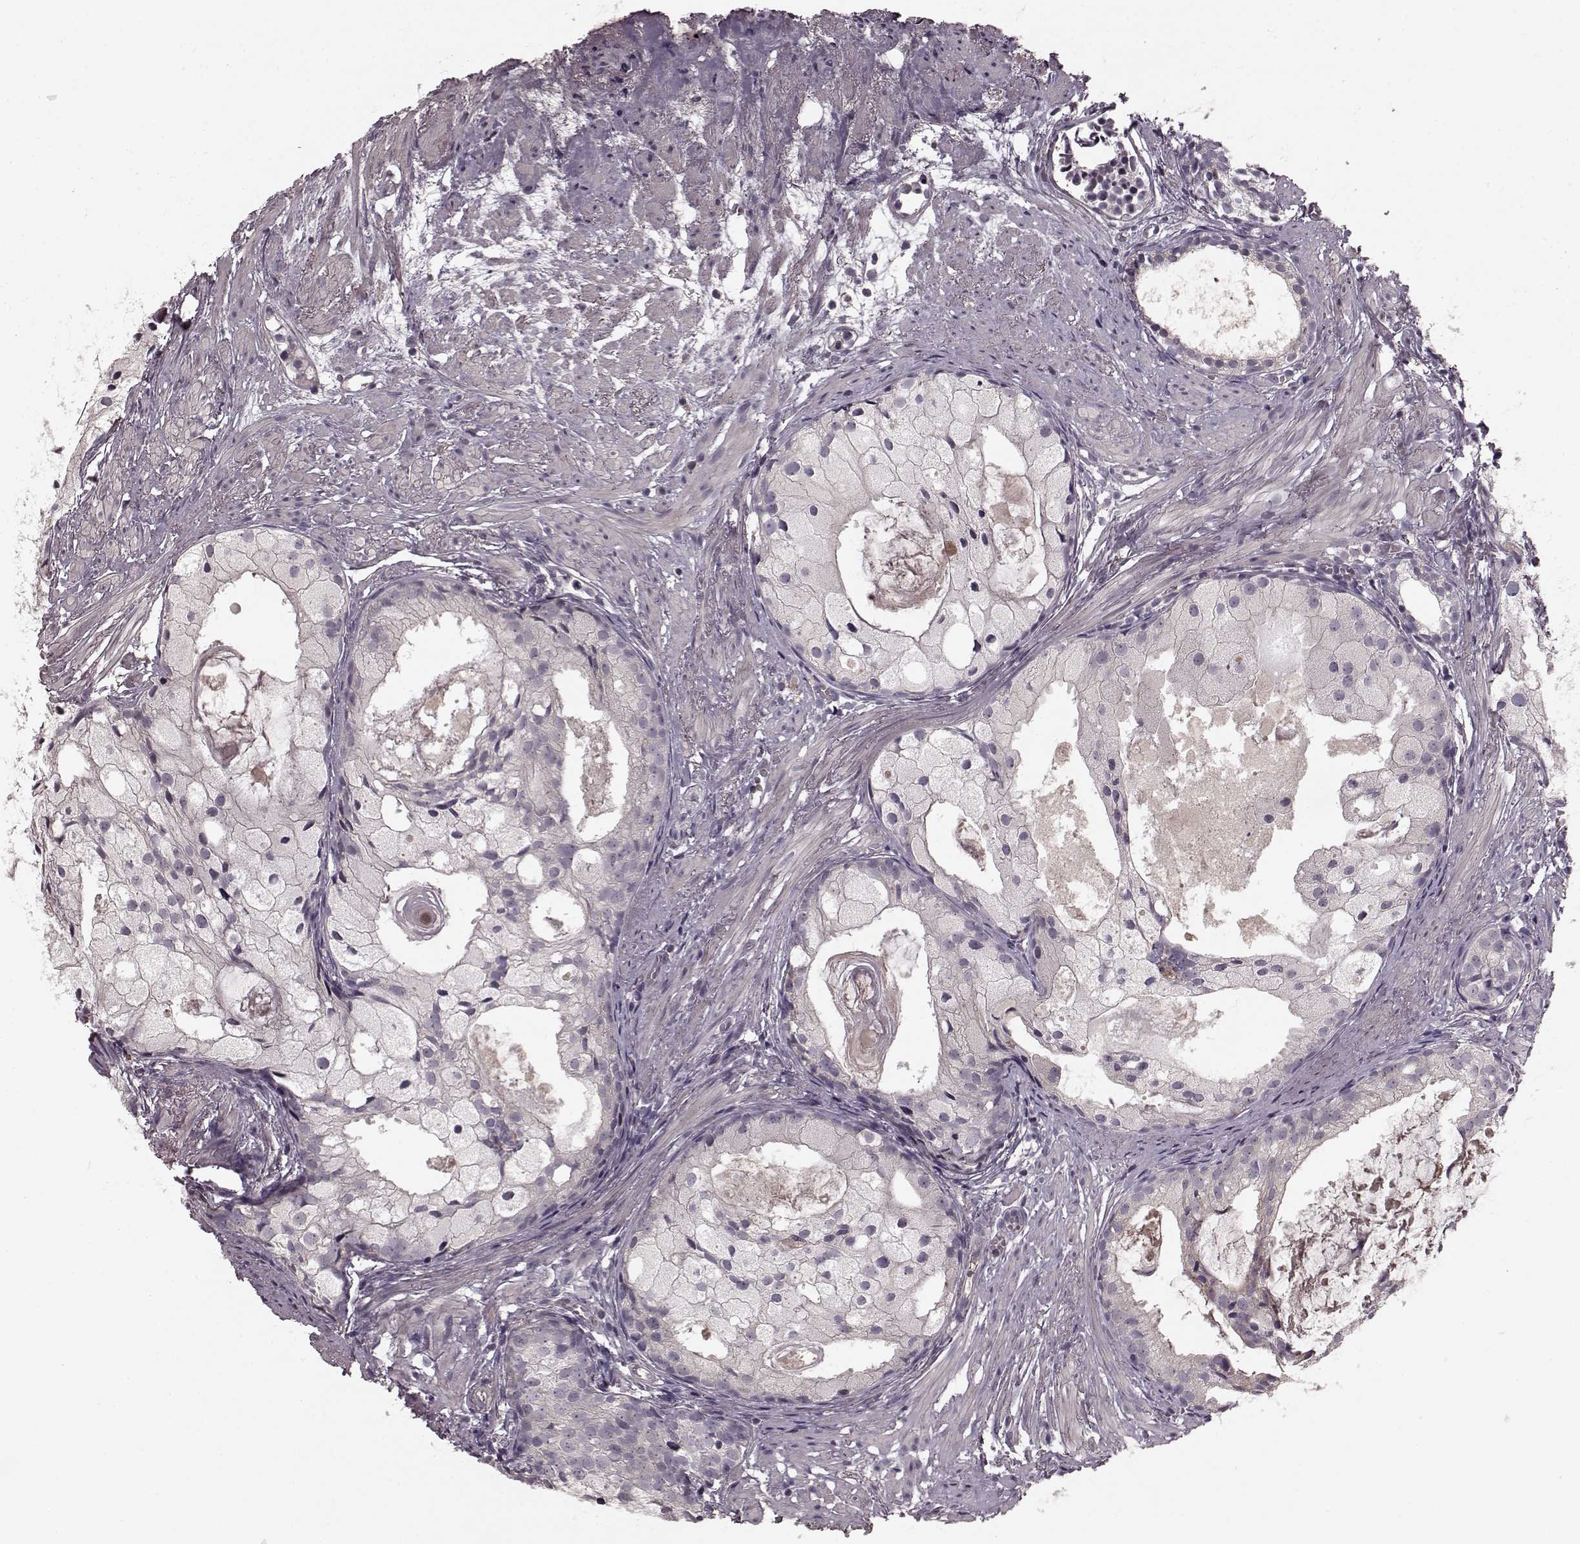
{"staining": {"intensity": "negative", "quantity": "none", "location": "none"}, "tissue": "prostate cancer", "cell_type": "Tumor cells", "image_type": "cancer", "snomed": [{"axis": "morphology", "description": "Adenocarcinoma, High grade"}, {"axis": "topography", "description": "Prostate"}], "caption": "The IHC micrograph has no significant staining in tumor cells of prostate cancer (adenocarcinoma (high-grade)) tissue.", "gene": "SLC22A18", "patient": {"sex": "male", "age": 85}}